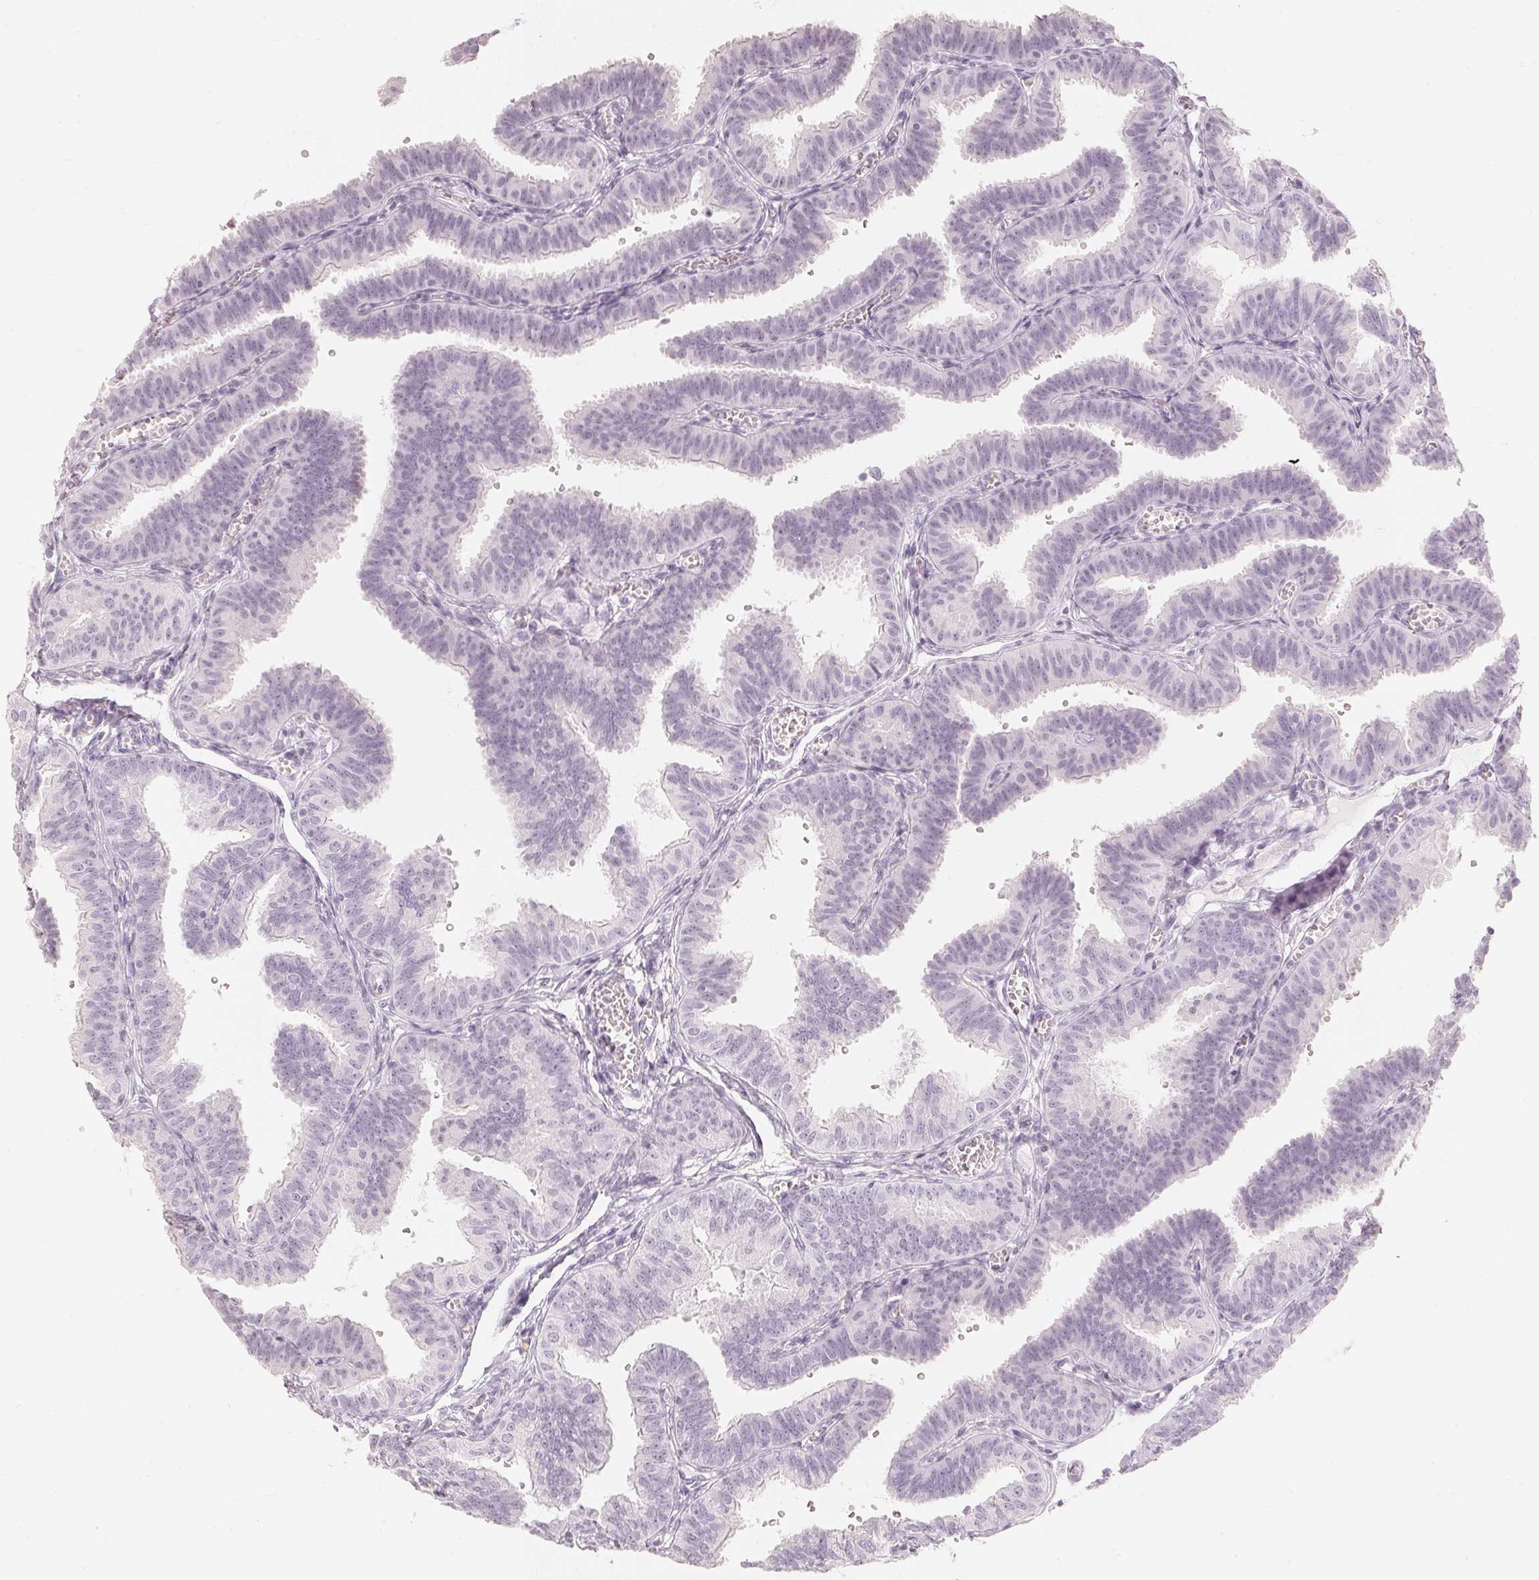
{"staining": {"intensity": "negative", "quantity": "none", "location": "none"}, "tissue": "fallopian tube", "cell_type": "Glandular cells", "image_type": "normal", "snomed": [{"axis": "morphology", "description": "Normal tissue, NOS"}, {"axis": "topography", "description": "Fallopian tube"}], "caption": "This micrograph is of unremarkable fallopian tube stained with IHC to label a protein in brown with the nuclei are counter-stained blue. There is no staining in glandular cells. (Immunohistochemistry, brightfield microscopy, high magnification).", "gene": "SLC22A8", "patient": {"sex": "female", "age": 25}}